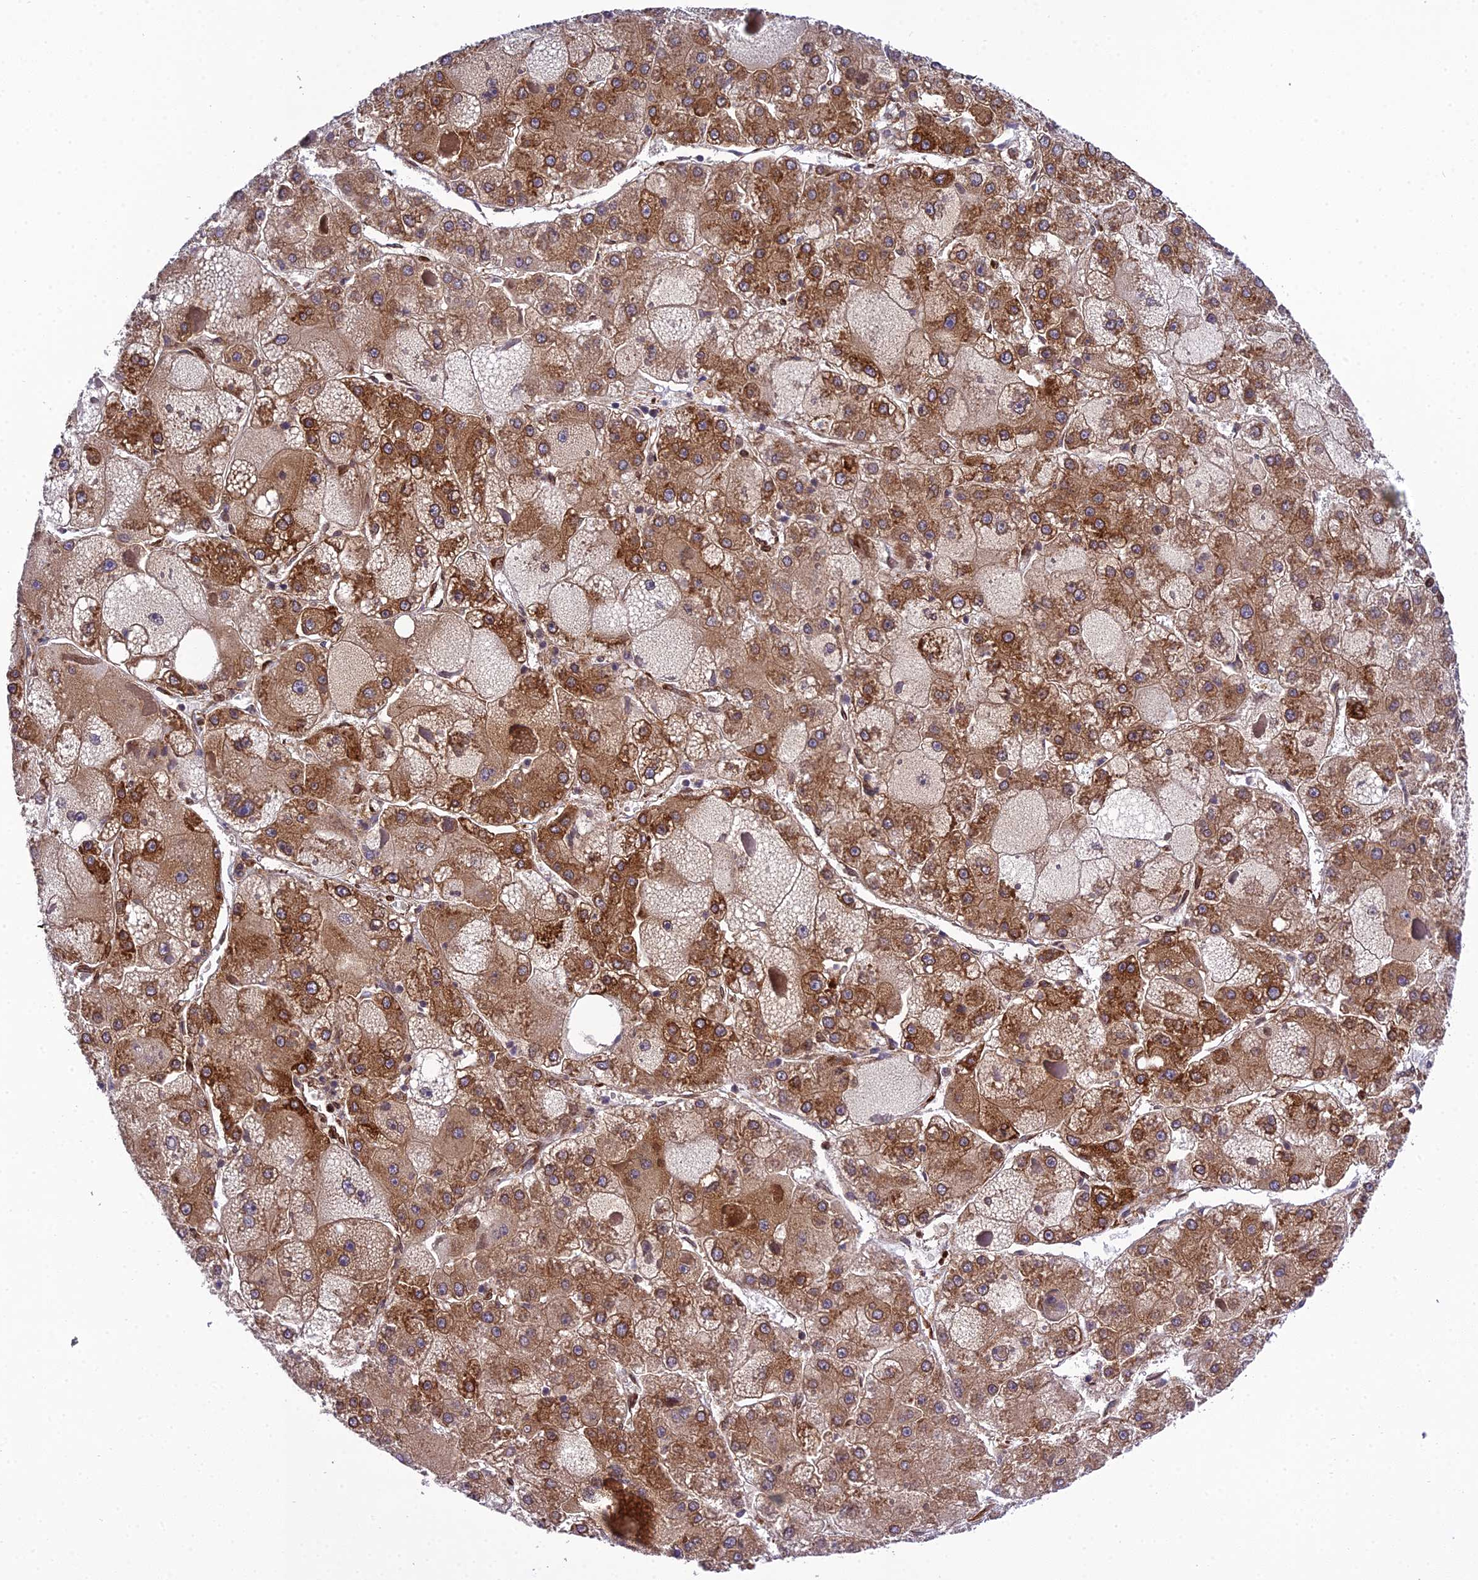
{"staining": {"intensity": "strong", "quantity": "25%-75%", "location": "cytoplasmic/membranous"}, "tissue": "liver cancer", "cell_type": "Tumor cells", "image_type": "cancer", "snomed": [{"axis": "morphology", "description": "Carcinoma, Hepatocellular, NOS"}, {"axis": "topography", "description": "Liver"}], "caption": "Immunohistochemistry micrograph of human hepatocellular carcinoma (liver) stained for a protein (brown), which demonstrates high levels of strong cytoplasmic/membranous staining in approximately 25%-75% of tumor cells.", "gene": "DHCR7", "patient": {"sex": "female", "age": 73}}